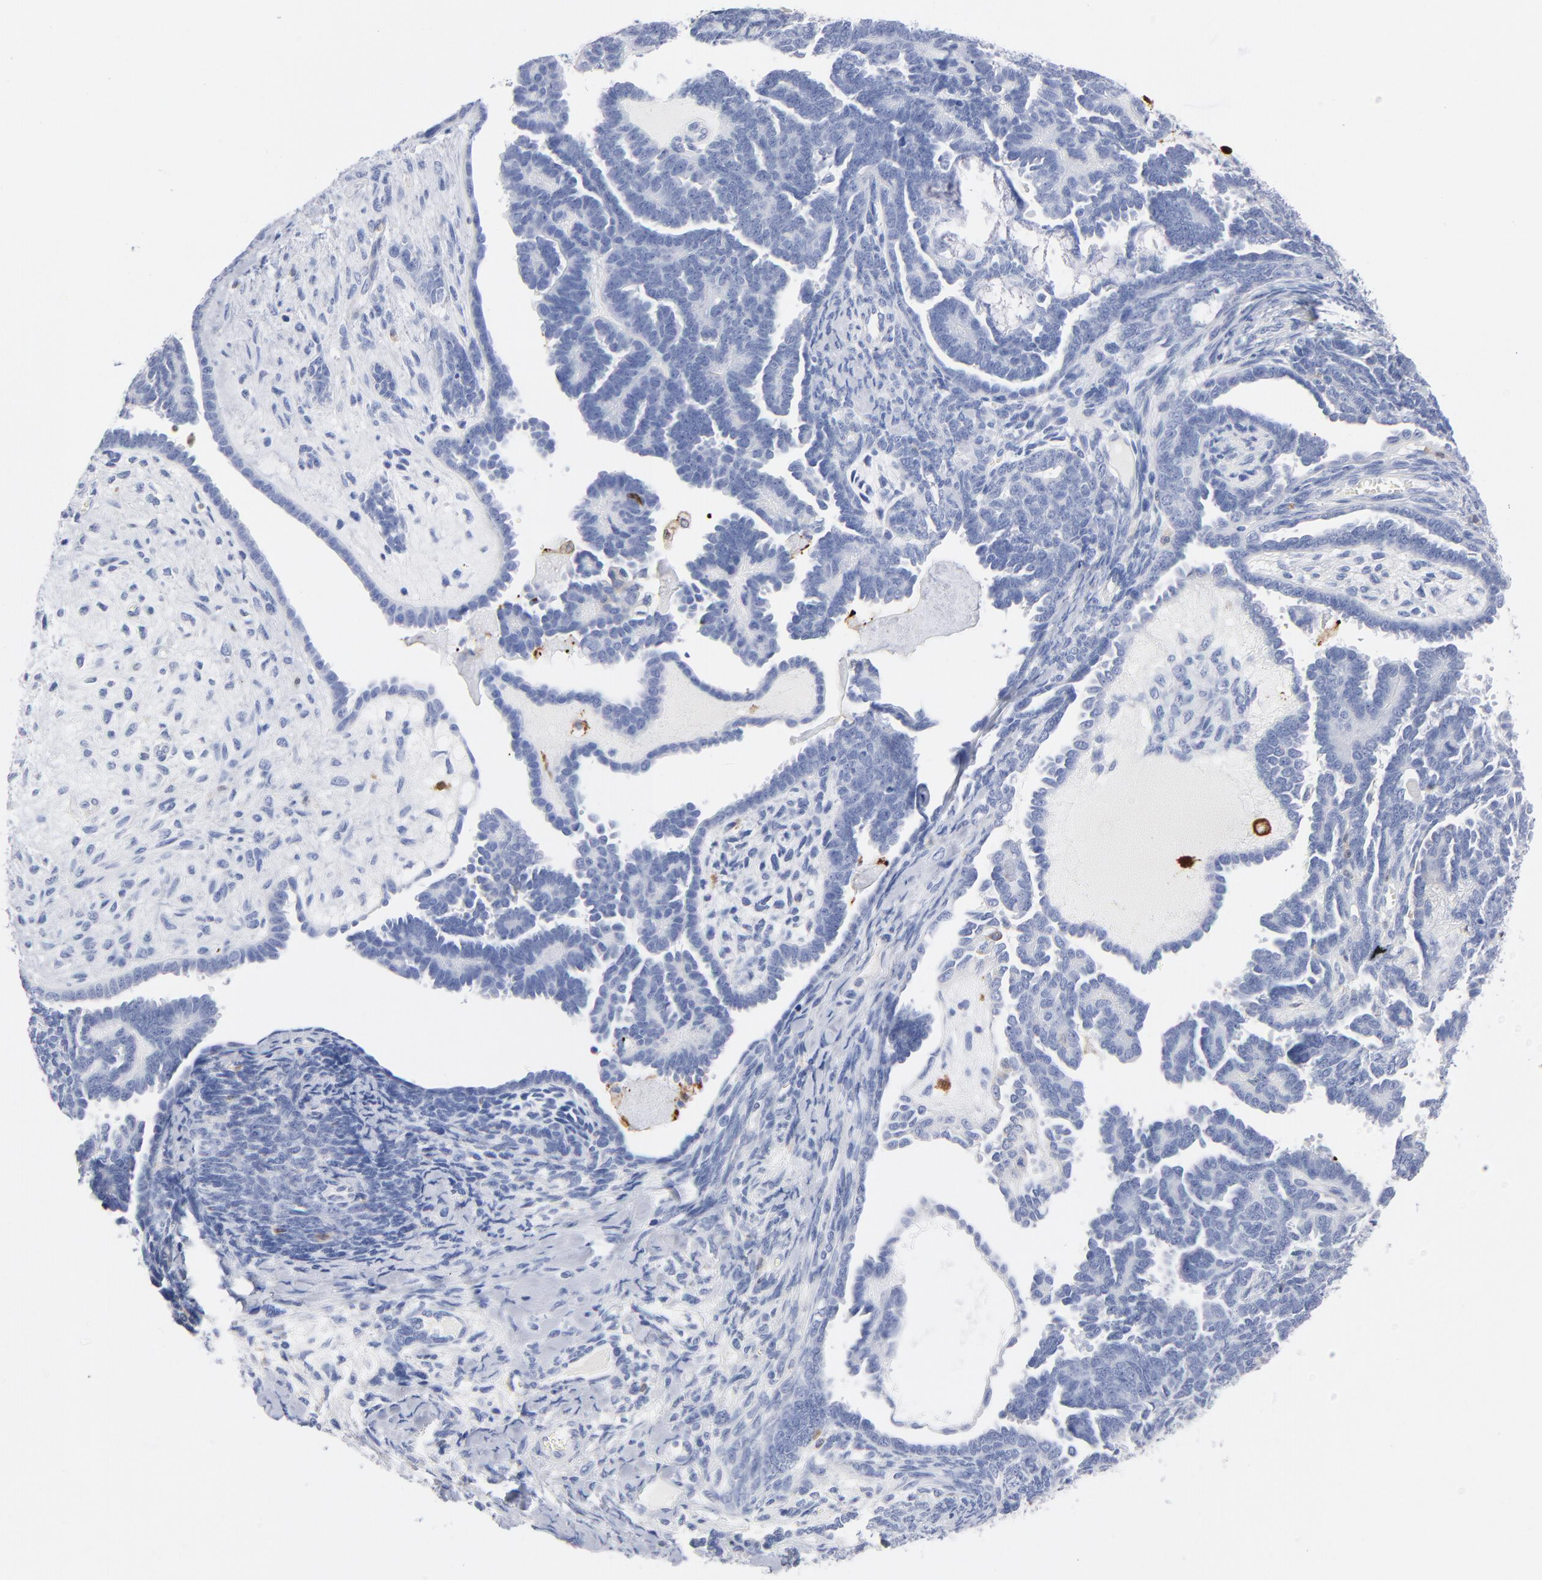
{"staining": {"intensity": "negative", "quantity": "none", "location": "none"}, "tissue": "endometrial cancer", "cell_type": "Tumor cells", "image_type": "cancer", "snomed": [{"axis": "morphology", "description": "Neoplasm, malignant, NOS"}, {"axis": "topography", "description": "Endometrium"}], "caption": "A high-resolution micrograph shows immunohistochemistry staining of endometrial cancer, which demonstrates no significant staining in tumor cells.", "gene": "IFIT2", "patient": {"sex": "female", "age": 74}}